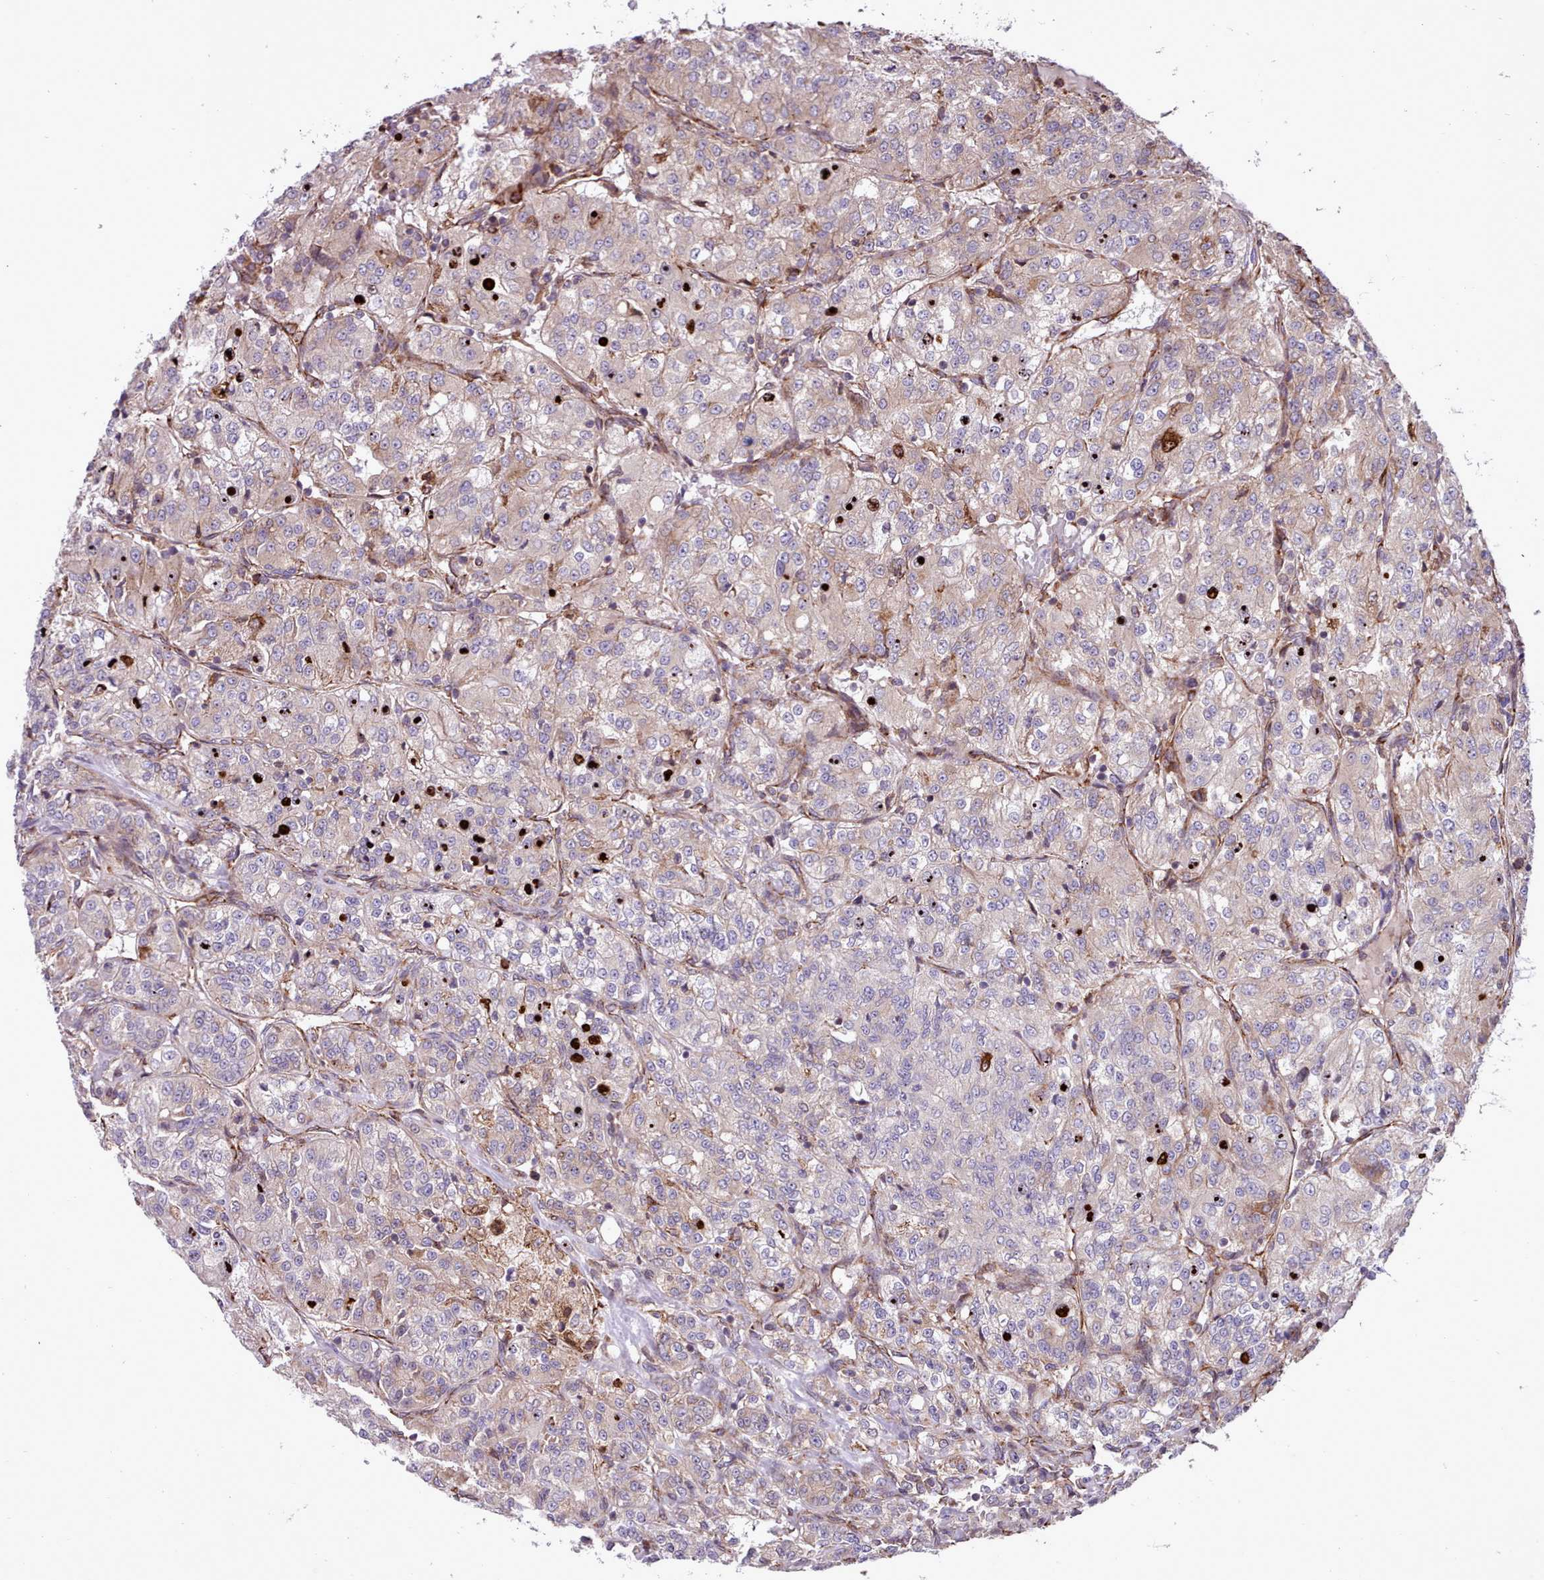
{"staining": {"intensity": "weak", "quantity": "25%-75%", "location": "cytoplasmic/membranous"}, "tissue": "renal cancer", "cell_type": "Tumor cells", "image_type": "cancer", "snomed": [{"axis": "morphology", "description": "Adenocarcinoma, NOS"}, {"axis": "topography", "description": "Kidney"}], "caption": "Immunohistochemical staining of renal cancer reveals weak cytoplasmic/membranous protein staining in about 25%-75% of tumor cells.", "gene": "TTLL3", "patient": {"sex": "female", "age": 63}}